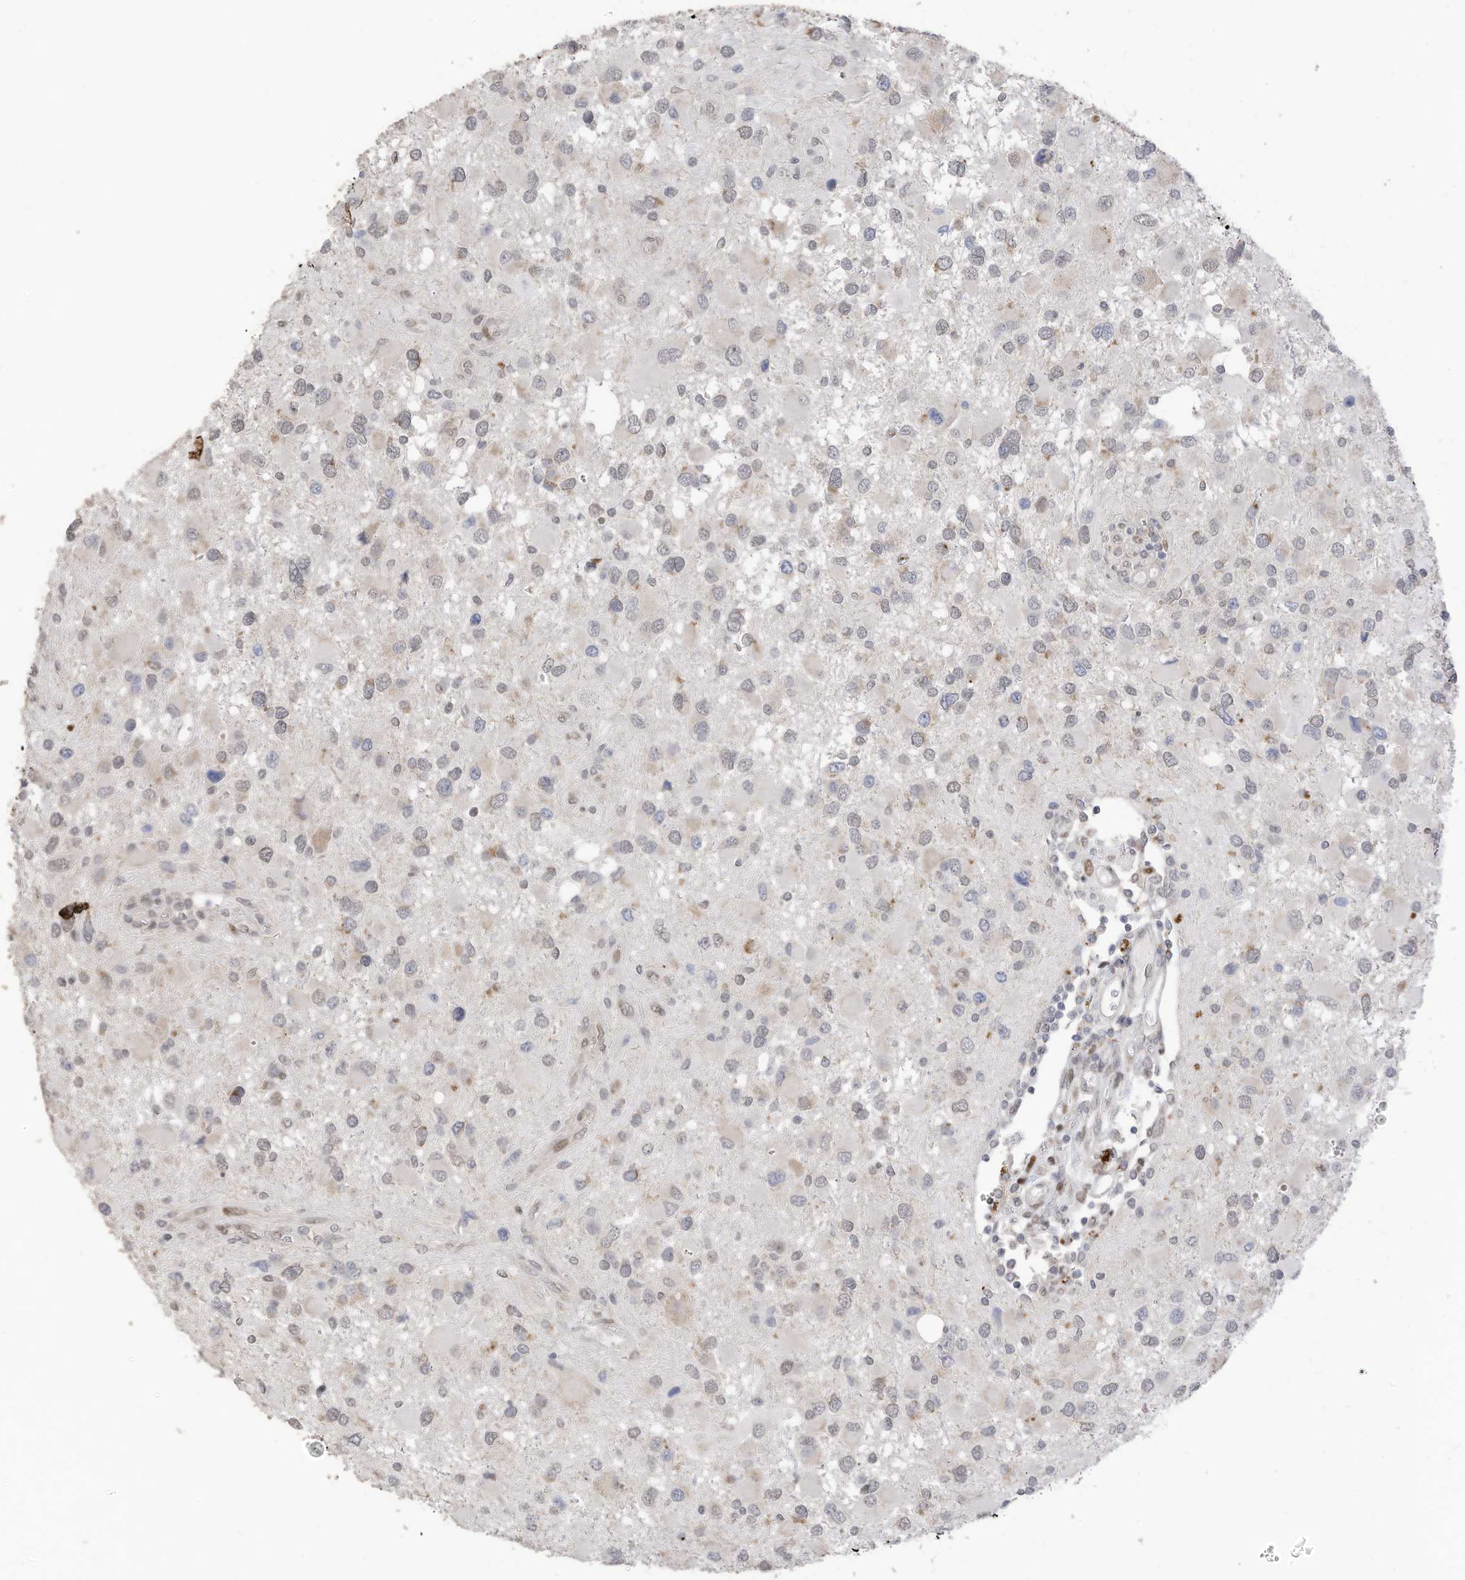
{"staining": {"intensity": "weak", "quantity": "<25%", "location": "cytoplasmic/membranous"}, "tissue": "glioma", "cell_type": "Tumor cells", "image_type": "cancer", "snomed": [{"axis": "morphology", "description": "Glioma, malignant, High grade"}, {"axis": "topography", "description": "Brain"}], "caption": "Immunohistochemistry (IHC) micrograph of neoplastic tissue: human malignant glioma (high-grade) stained with DAB shows no significant protein expression in tumor cells.", "gene": "RABL3", "patient": {"sex": "male", "age": 53}}